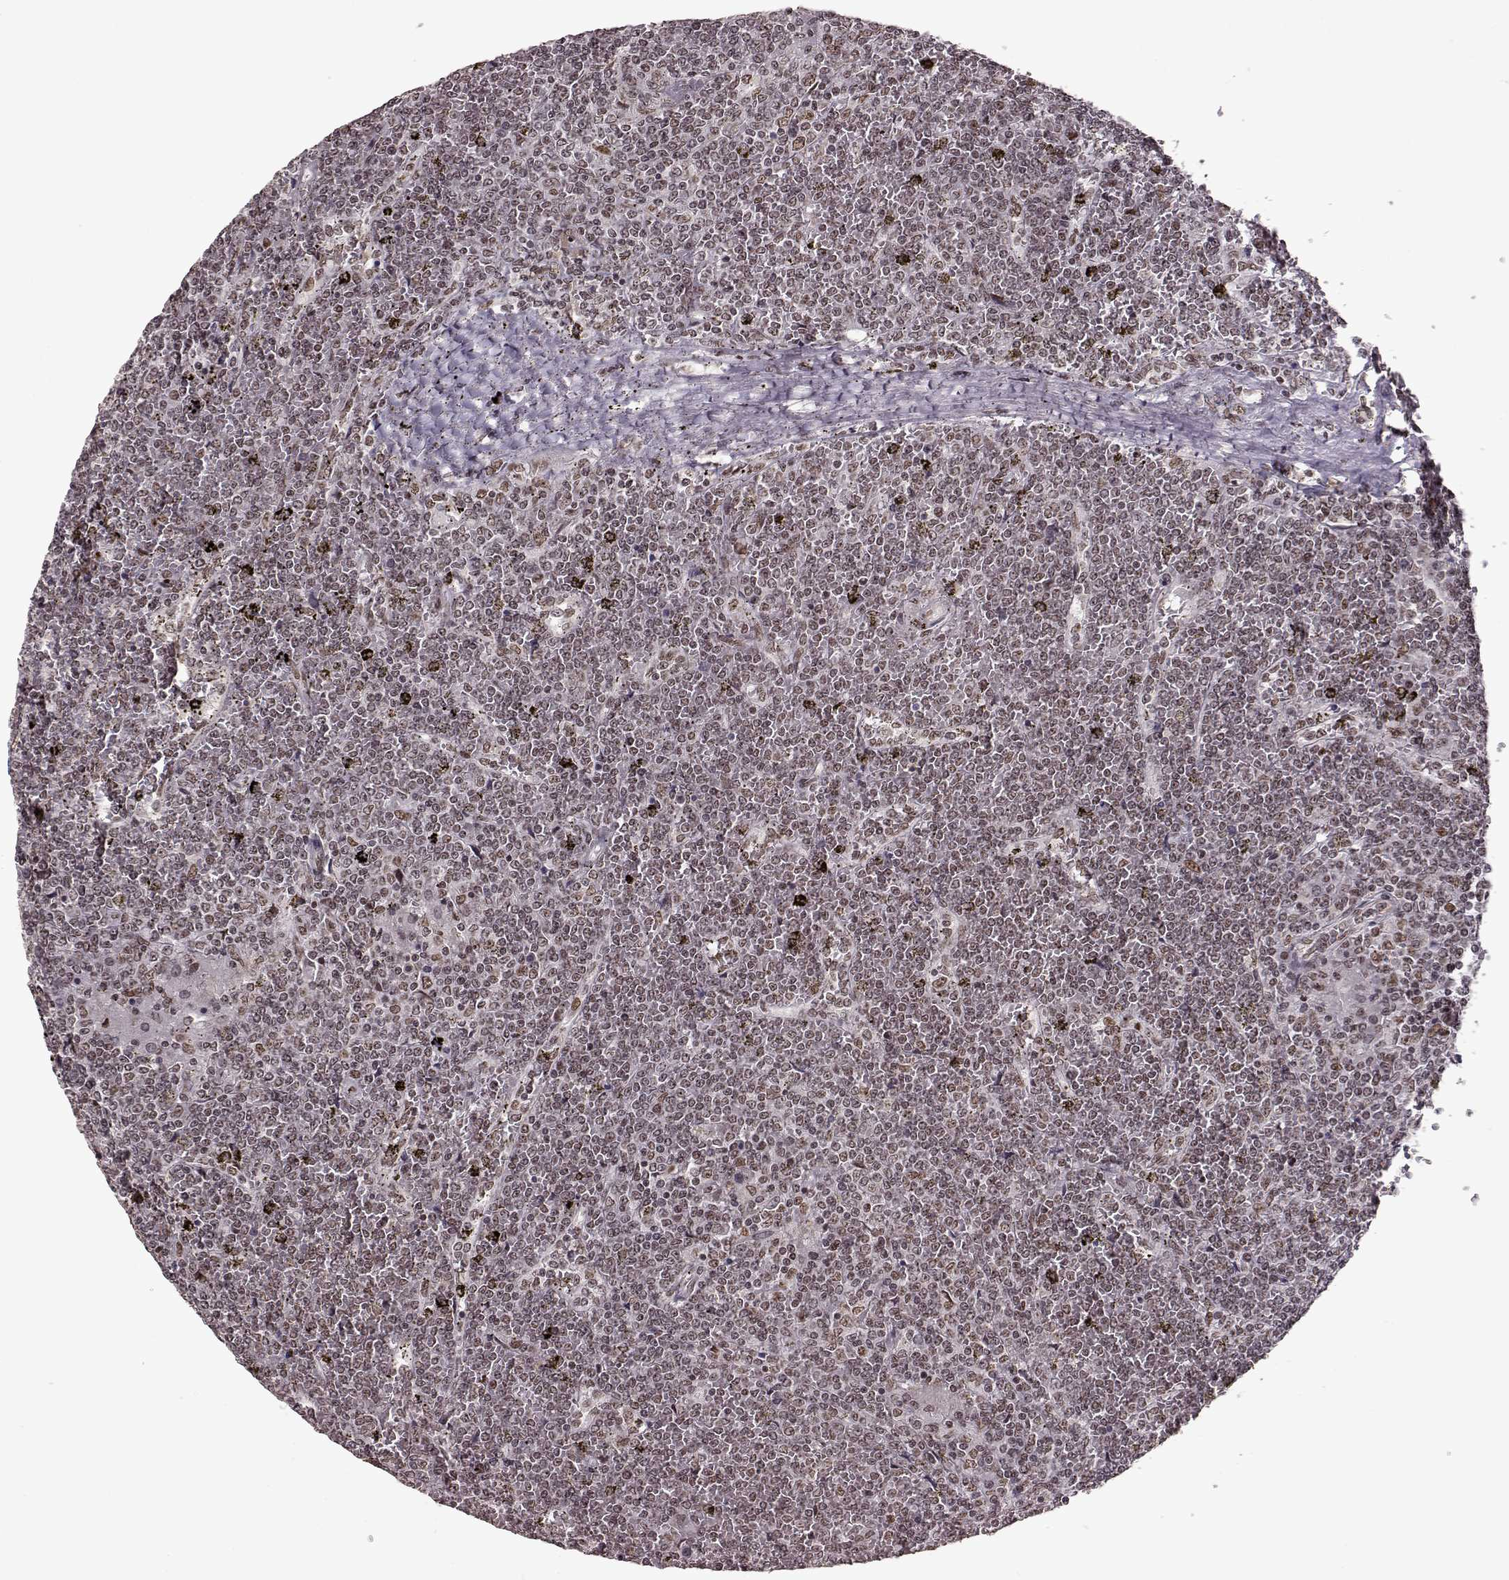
{"staining": {"intensity": "negative", "quantity": "none", "location": "none"}, "tissue": "lymphoma", "cell_type": "Tumor cells", "image_type": "cancer", "snomed": [{"axis": "morphology", "description": "Malignant lymphoma, non-Hodgkin's type, Low grade"}, {"axis": "topography", "description": "Spleen"}], "caption": "DAB (3,3'-diaminobenzidine) immunohistochemical staining of human low-grade malignant lymphoma, non-Hodgkin's type displays no significant positivity in tumor cells.", "gene": "RRAGD", "patient": {"sex": "female", "age": 19}}